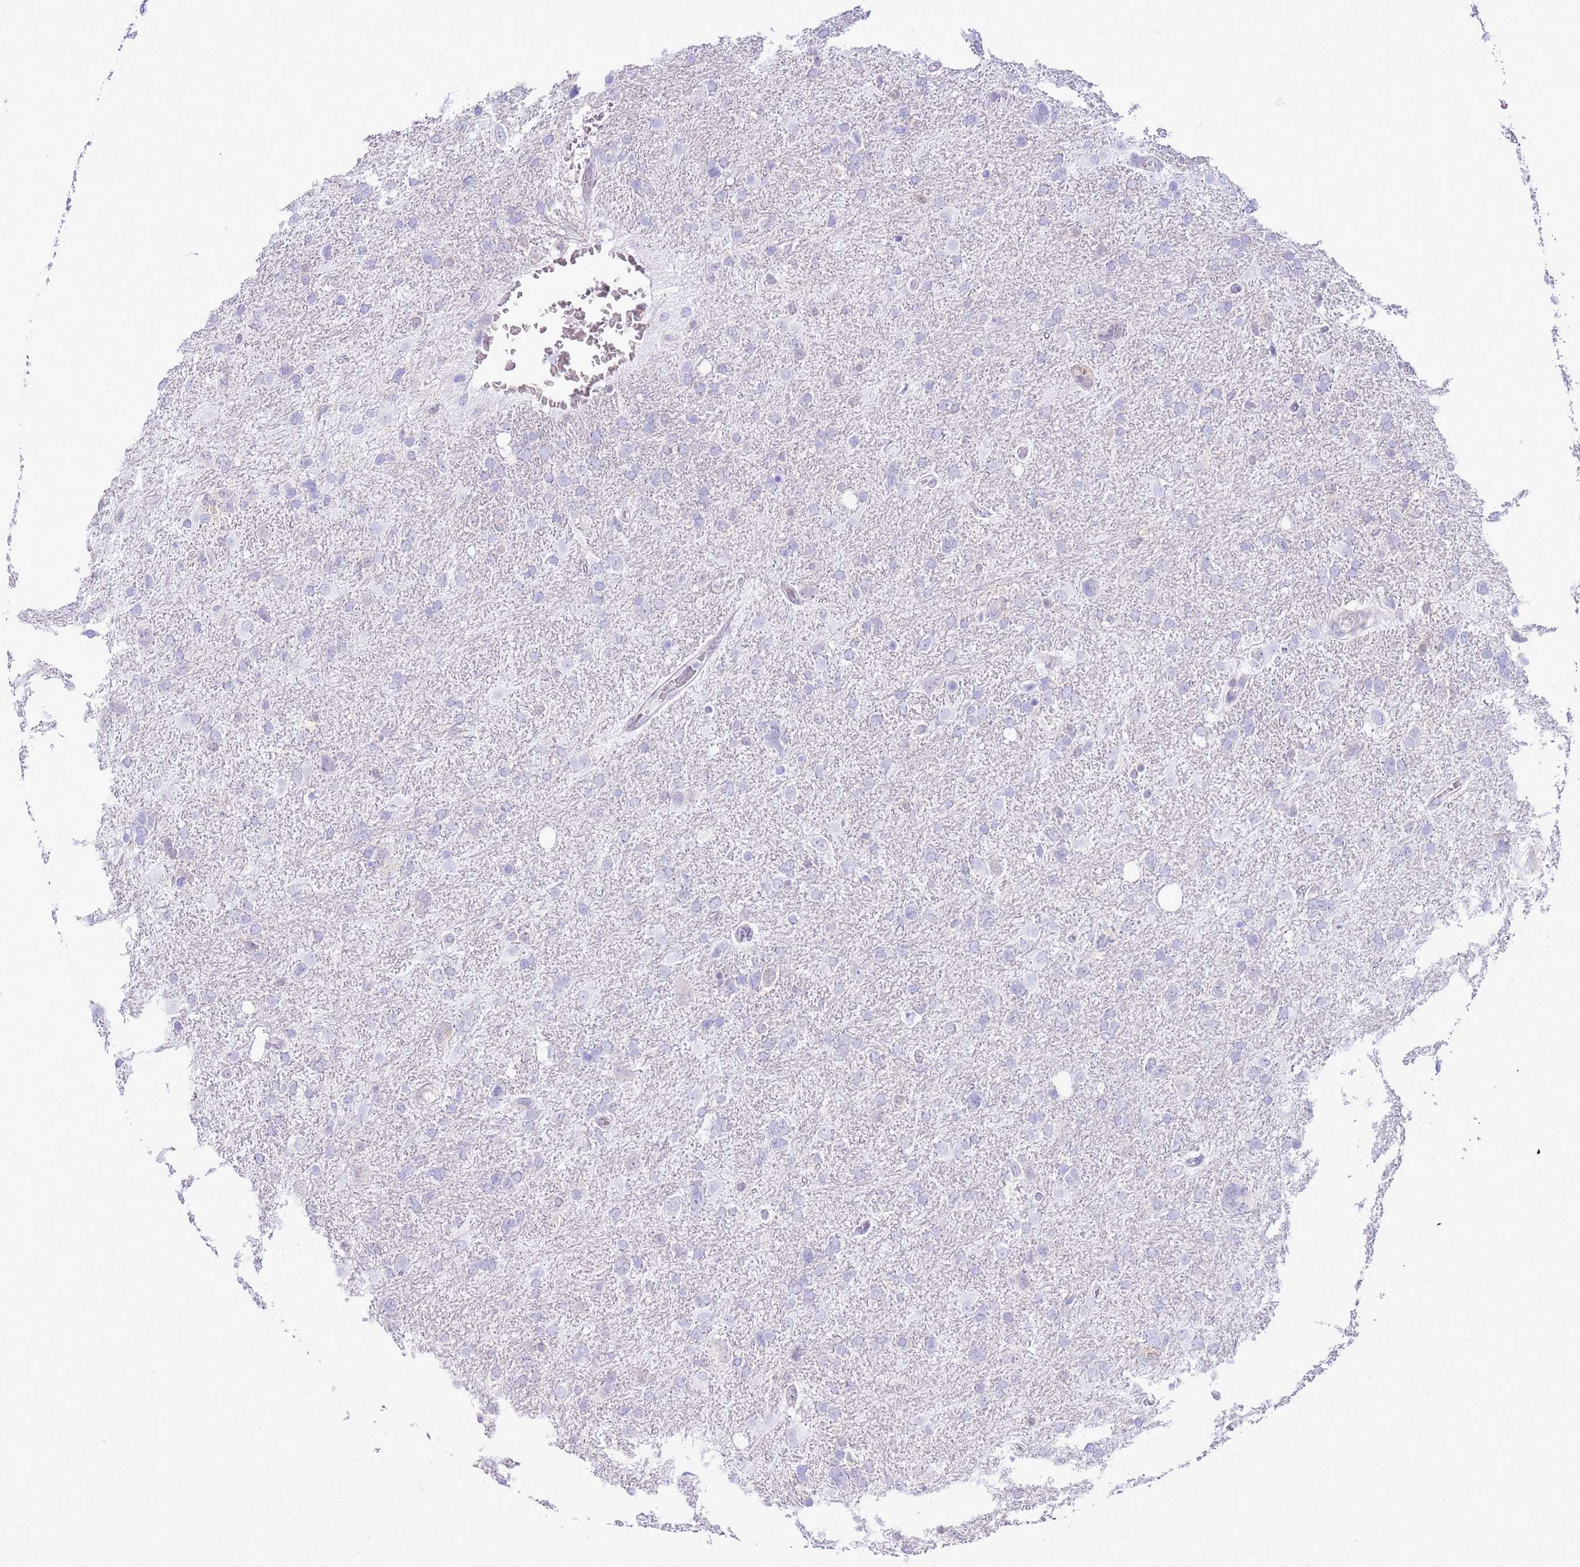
{"staining": {"intensity": "negative", "quantity": "none", "location": "none"}, "tissue": "glioma", "cell_type": "Tumor cells", "image_type": "cancer", "snomed": [{"axis": "morphology", "description": "Glioma, malignant, High grade"}, {"axis": "topography", "description": "Brain"}], "caption": "This is a photomicrograph of immunohistochemistry (IHC) staining of glioma, which shows no positivity in tumor cells. (DAB (3,3'-diaminobenzidine) IHC, high magnification).", "gene": "DDI2", "patient": {"sex": "male", "age": 61}}